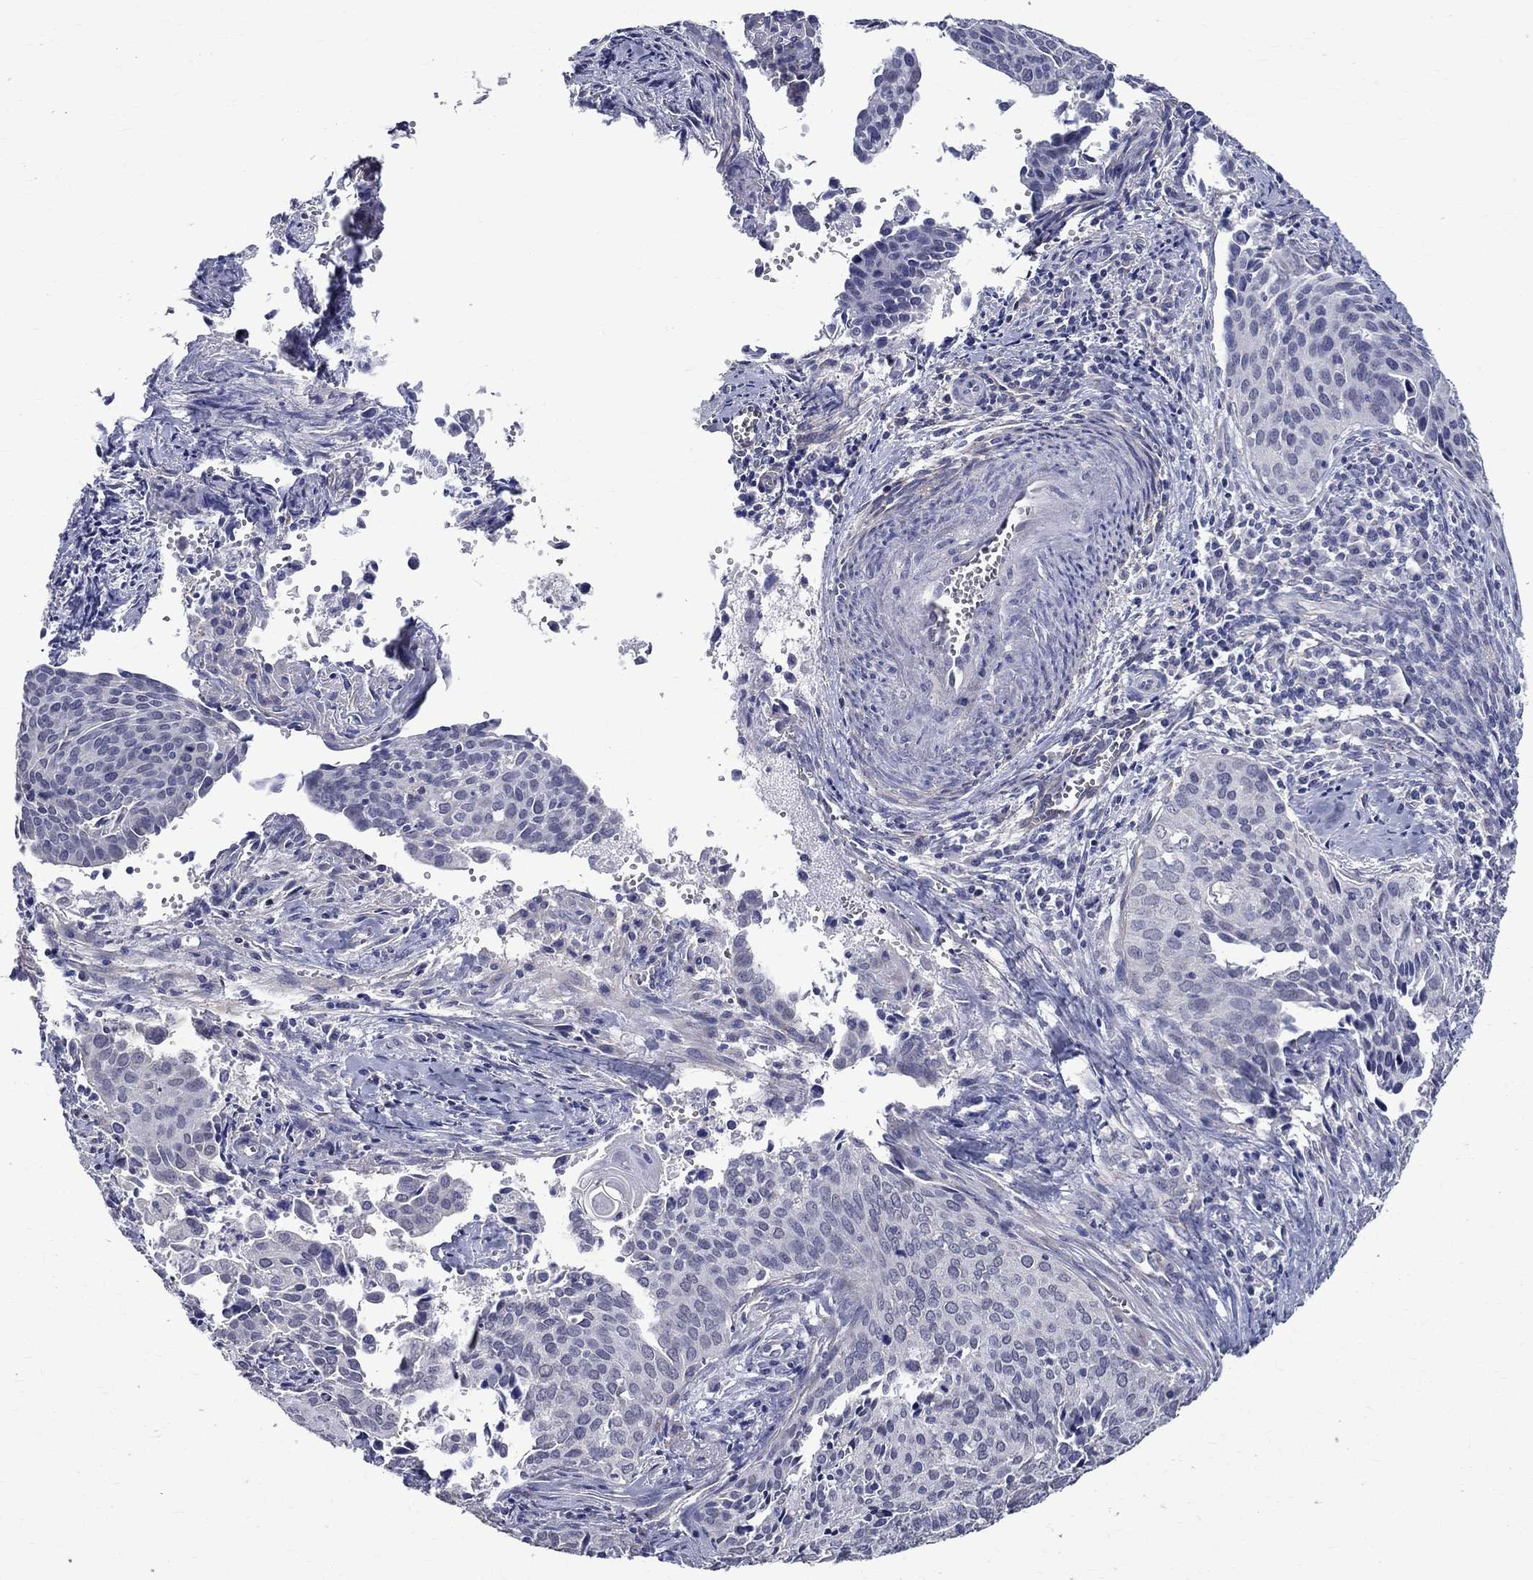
{"staining": {"intensity": "negative", "quantity": "none", "location": "none"}, "tissue": "cervical cancer", "cell_type": "Tumor cells", "image_type": "cancer", "snomed": [{"axis": "morphology", "description": "Squamous cell carcinoma, NOS"}, {"axis": "topography", "description": "Cervix"}], "caption": "Immunohistochemical staining of human squamous cell carcinoma (cervical) demonstrates no significant positivity in tumor cells.", "gene": "ANXA10", "patient": {"sex": "female", "age": 29}}